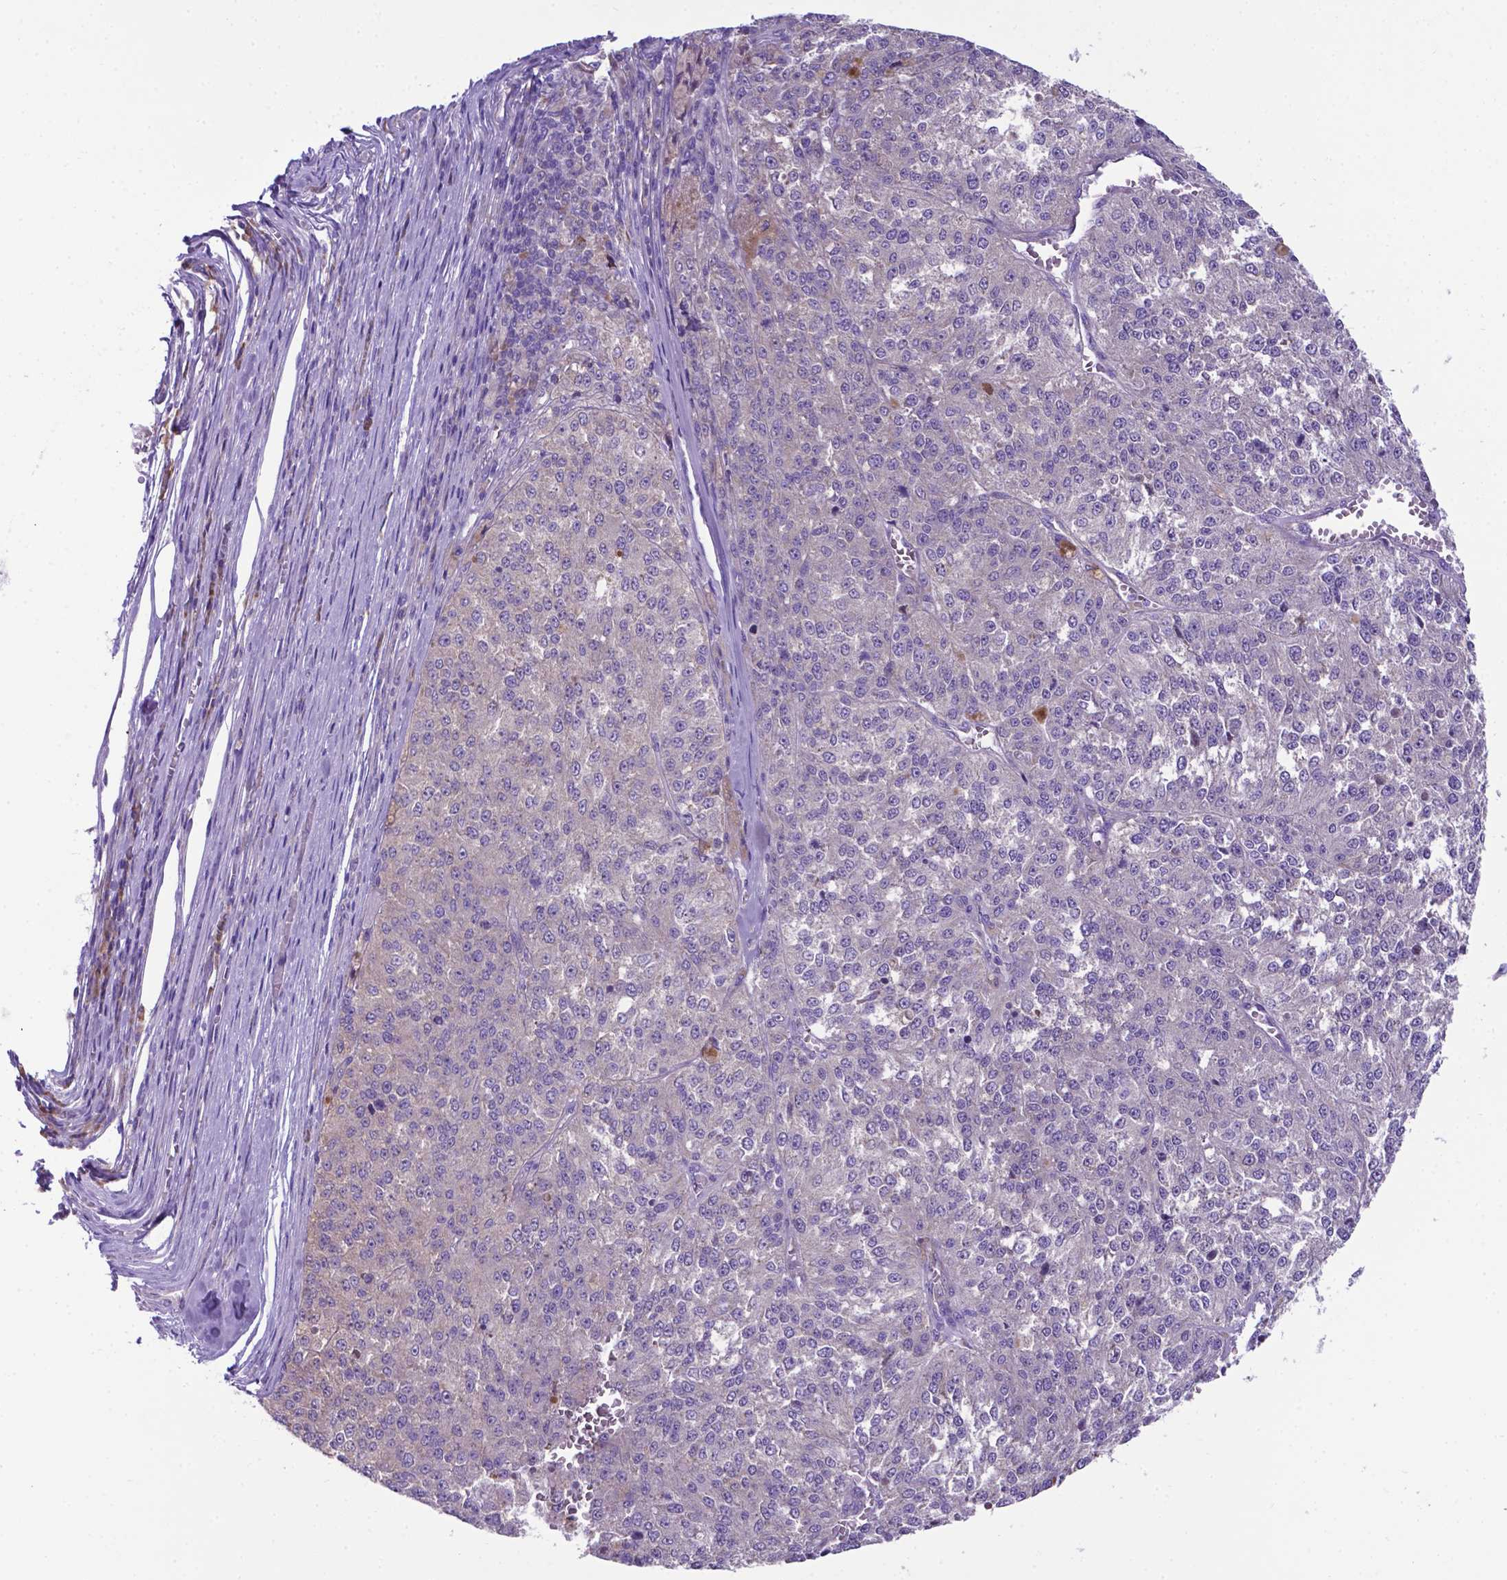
{"staining": {"intensity": "negative", "quantity": "none", "location": "none"}, "tissue": "melanoma", "cell_type": "Tumor cells", "image_type": "cancer", "snomed": [{"axis": "morphology", "description": "Malignant melanoma, Metastatic site"}, {"axis": "topography", "description": "Lymph node"}], "caption": "This histopathology image is of malignant melanoma (metastatic site) stained with IHC to label a protein in brown with the nuclei are counter-stained blue. There is no expression in tumor cells.", "gene": "RPL6", "patient": {"sex": "female", "age": 64}}